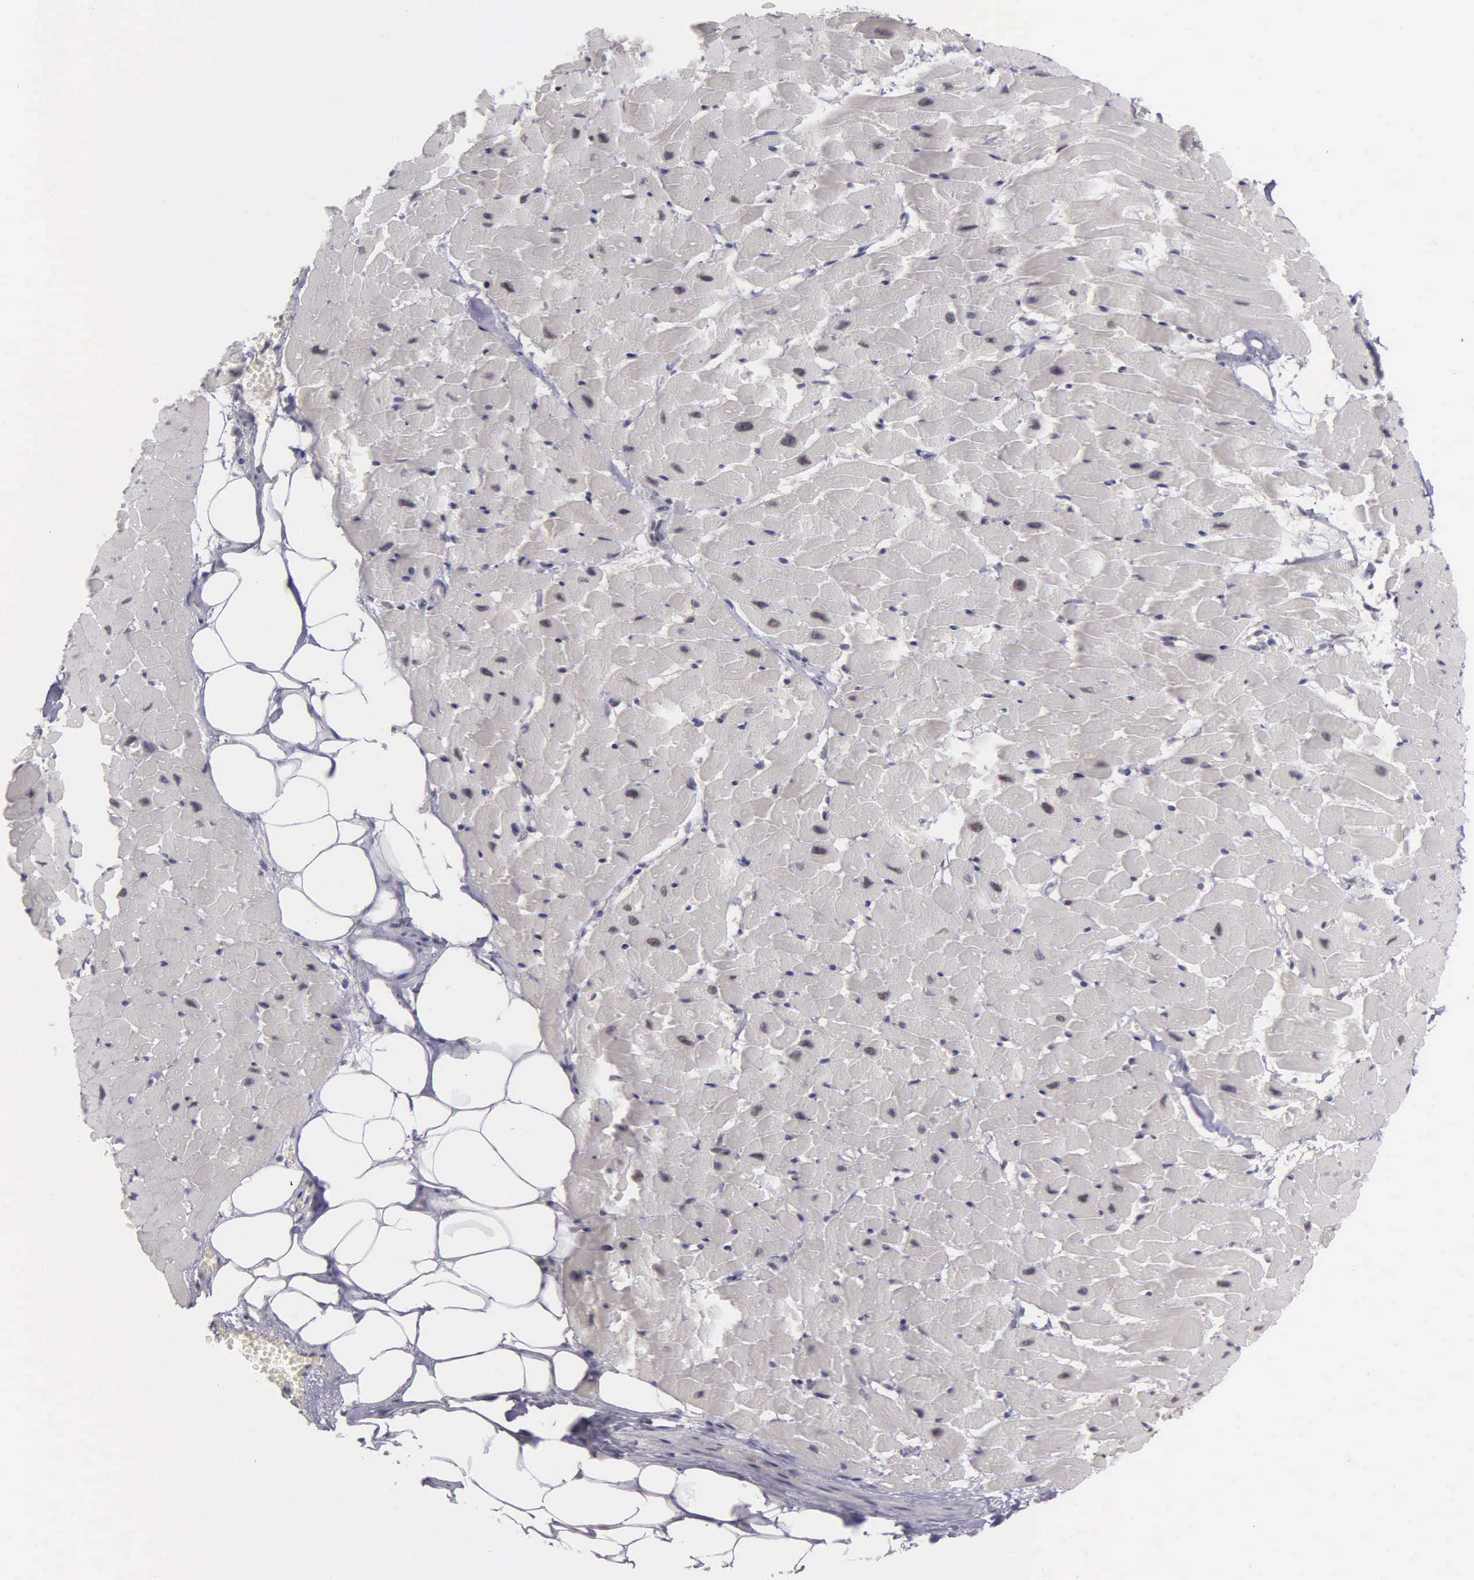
{"staining": {"intensity": "negative", "quantity": "none", "location": "none"}, "tissue": "heart muscle", "cell_type": "Cardiomyocytes", "image_type": "normal", "snomed": [{"axis": "morphology", "description": "Normal tissue, NOS"}, {"axis": "topography", "description": "Heart"}], "caption": "Cardiomyocytes are negative for brown protein staining in unremarkable heart muscle. (Stains: DAB immunohistochemistry (IHC) with hematoxylin counter stain, Microscopy: brightfield microscopy at high magnification).", "gene": "UBR7", "patient": {"sex": "female", "age": 19}}